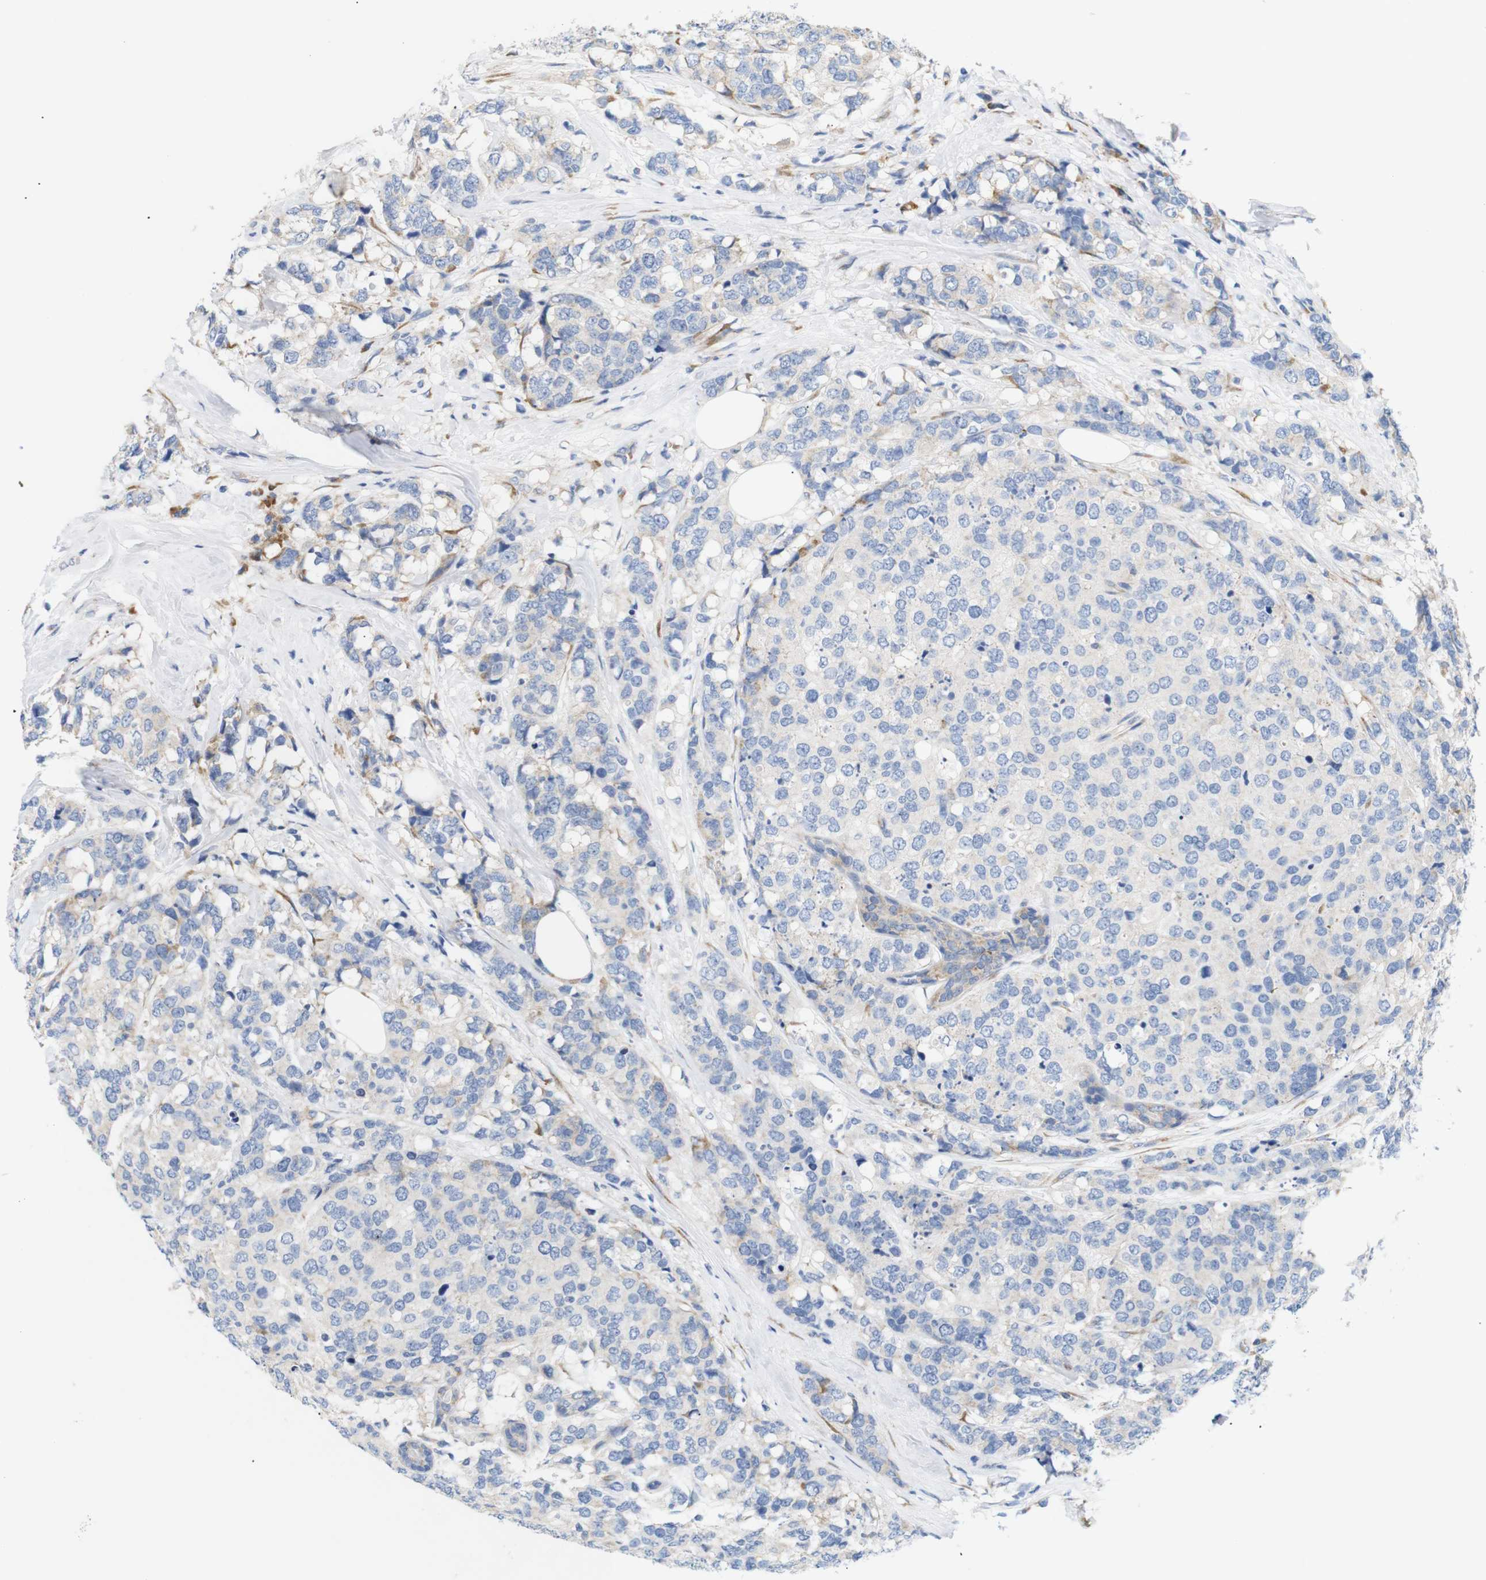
{"staining": {"intensity": "moderate", "quantity": "<25%", "location": "cytoplasmic/membranous"}, "tissue": "breast cancer", "cell_type": "Tumor cells", "image_type": "cancer", "snomed": [{"axis": "morphology", "description": "Lobular carcinoma"}, {"axis": "topography", "description": "Breast"}], "caption": "Immunohistochemical staining of human breast cancer (lobular carcinoma) displays moderate cytoplasmic/membranous protein positivity in approximately <25% of tumor cells.", "gene": "TRIM5", "patient": {"sex": "female", "age": 59}}